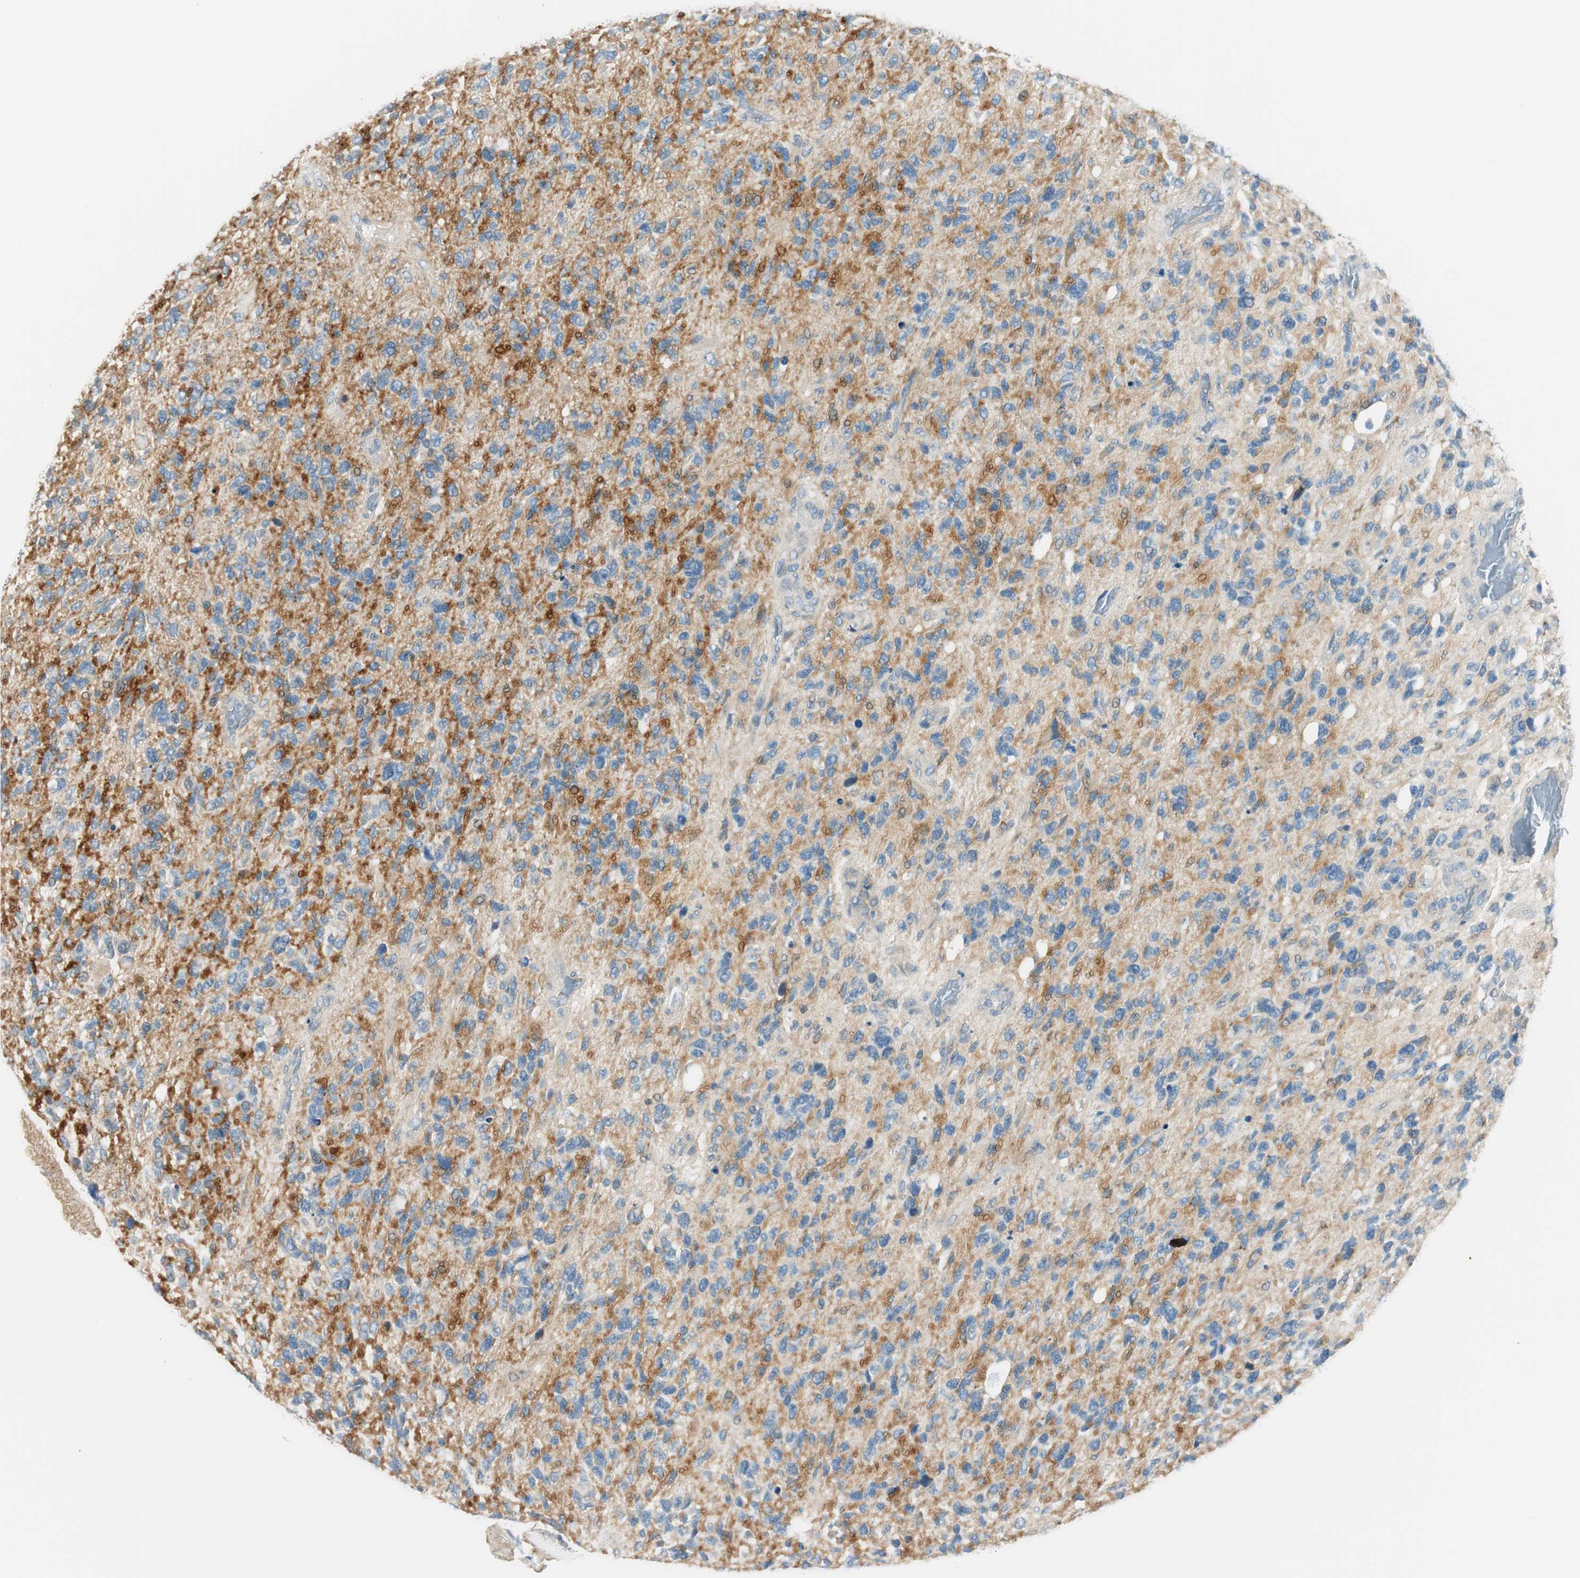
{"staining": {"intensity": "moderate", "quantity": "25%-75%", "location": "cytoplasmic/membranous"}, "tissue": "glioma", "cell_type": "Tumor cells", "image_type": "cancer", "snomed": [{"axis": "morphology", "description": "Glioma, malignant, High grade"}, {"axis": "topography", "description": "Brain"}], "caption": "IHC histopathology image of glioma stained for a protein (brown), which shows medium levels of moderate cytoplasmic/membranous staining in about 25%-75% of tumor cells.", "gene": "TACR3", "patient": {"sex": "female", "age": 58}}